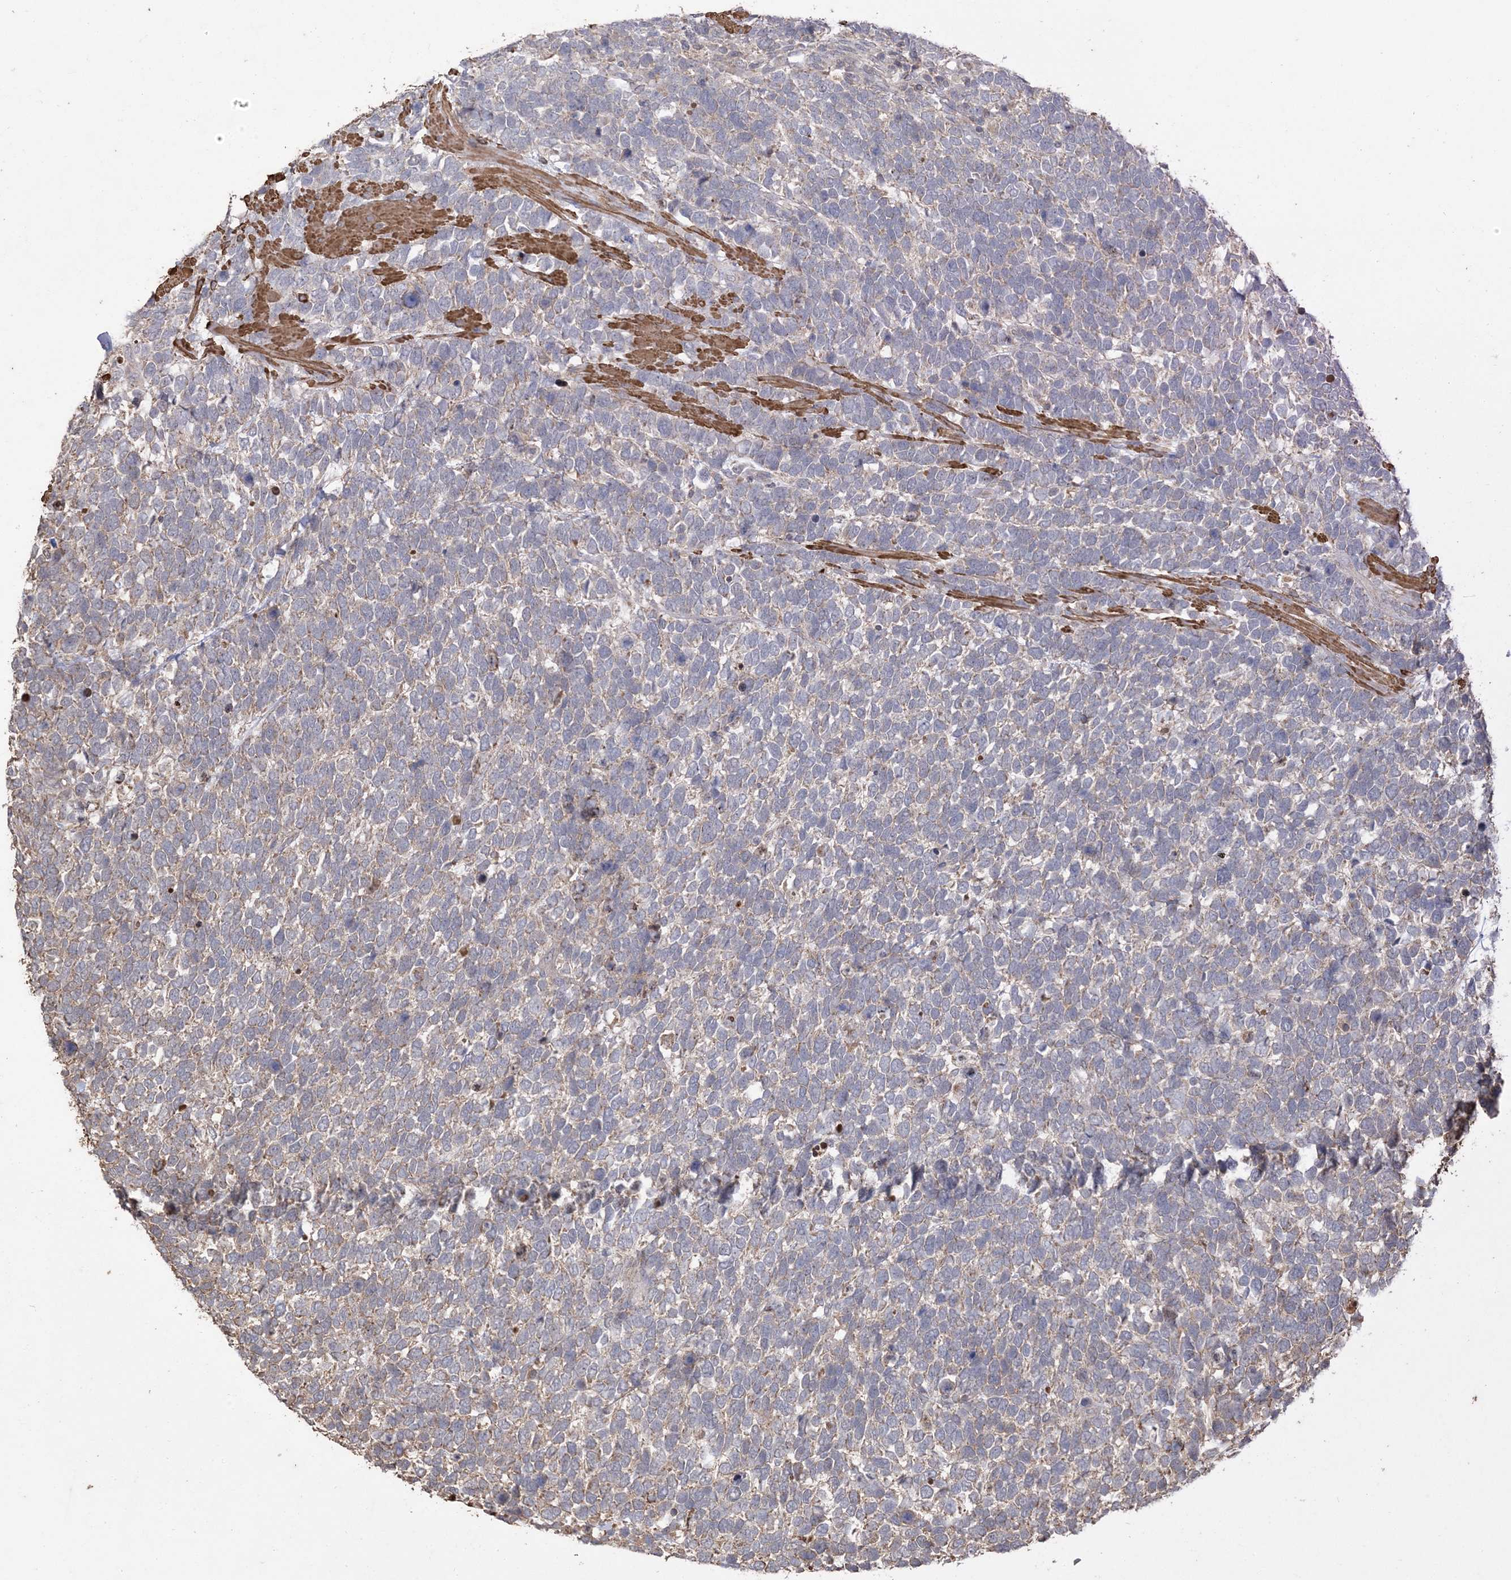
{"staining": {"intensity": "weak", "quantity": "<25%", "location": "cytoplasmic/membranous"}, "tissue": "urothelial cancer", "cell_type": "Tumor cells", "image_type": "cancer", "snomed": [{"axis": "morphology", "description": "Urothelial carcinoma, High grade"}, {"axis": "topography", "description": "Urinary bladder"}], "caption": "Tumor cells show no significant positivity in high-grade urothelial carcinoma. (DAB immunohistochemistry with hematoxylin counter stain).", "gene": "HPS4", "patient": {"sex": "female", "age": 82}}